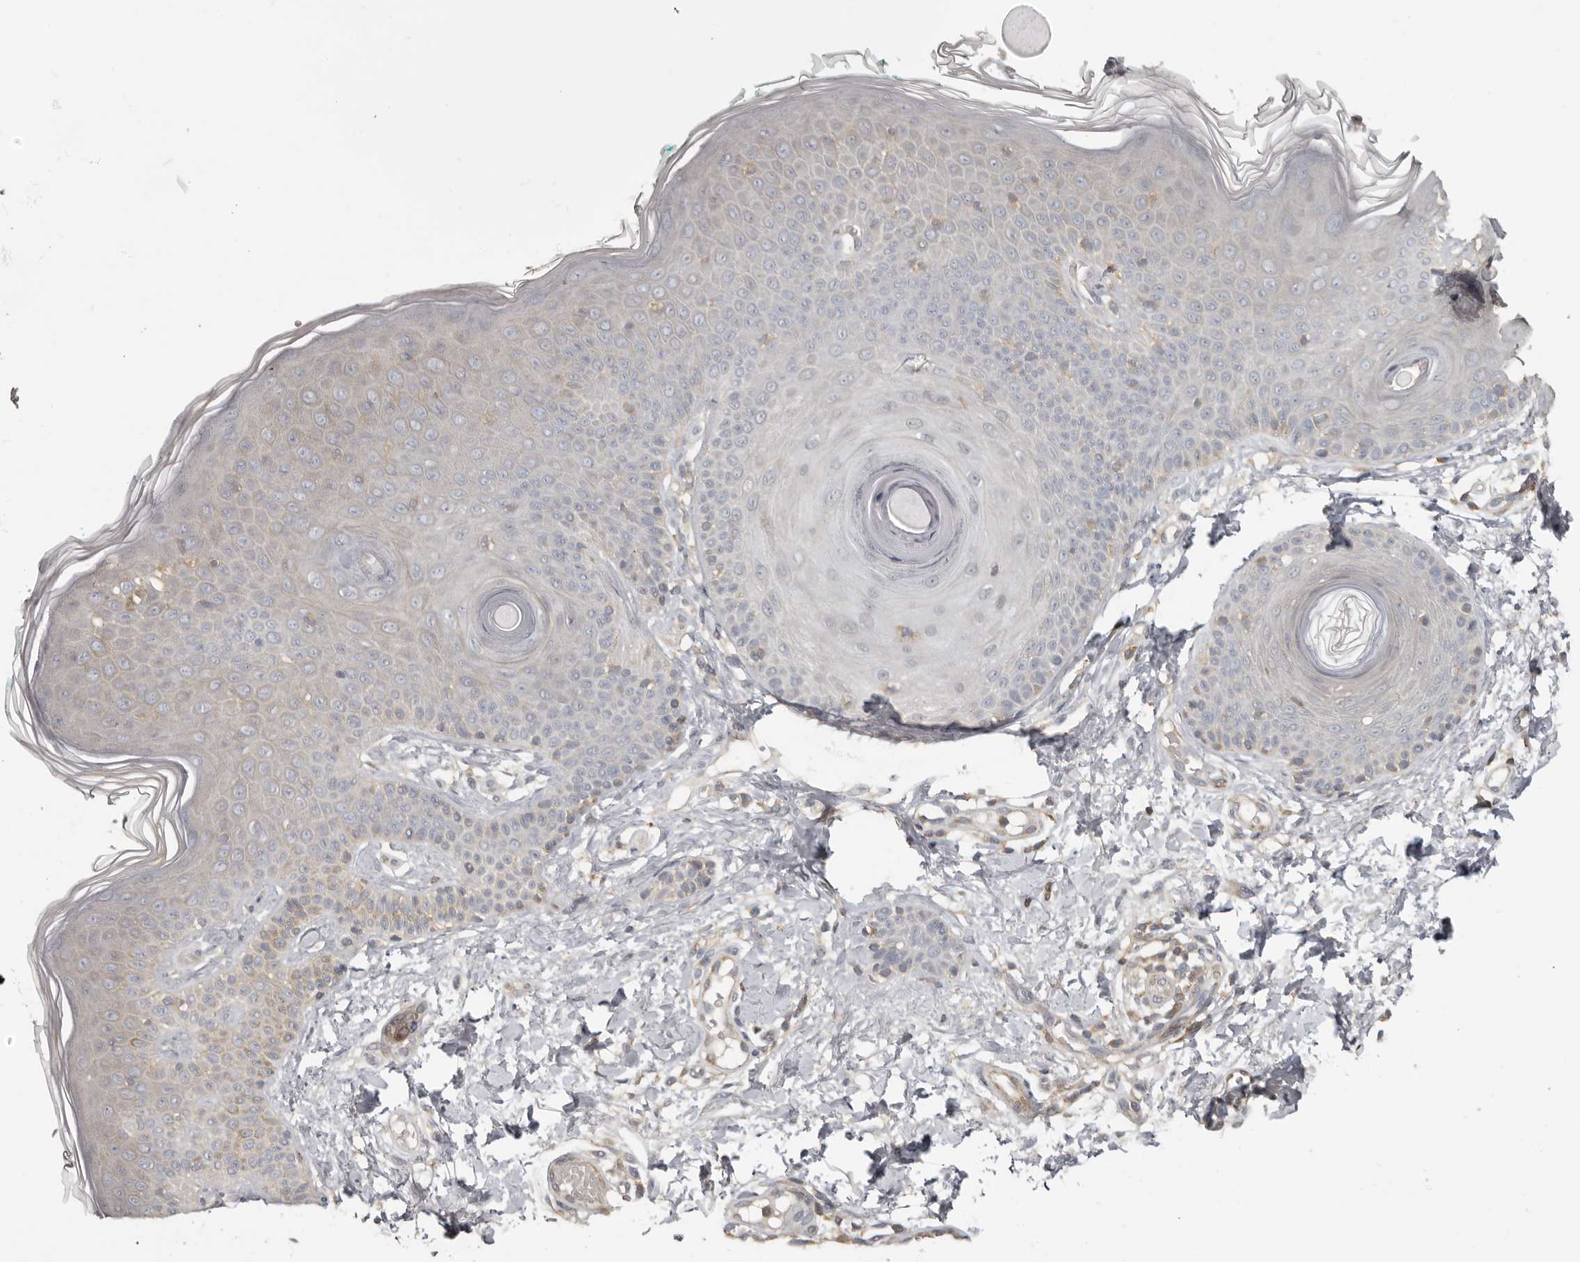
{"staining": {"intensity": "negative", "quantity": "none", "location": "none"}, "tissue": "skin", "cell_type": "Fibroblasts", "image_type": "normal", "snomed": [{"axis": "morphology", "description": "Normal tissue, NOS"}, {"axis": "topography", "description": "Skin"}], "caption": "Immunohistochemistry (IHC) of normal skin displays no expression in fibroblasts.", "gene": "ANKRD44", "patient": {"sex": "male", "age": 37}}